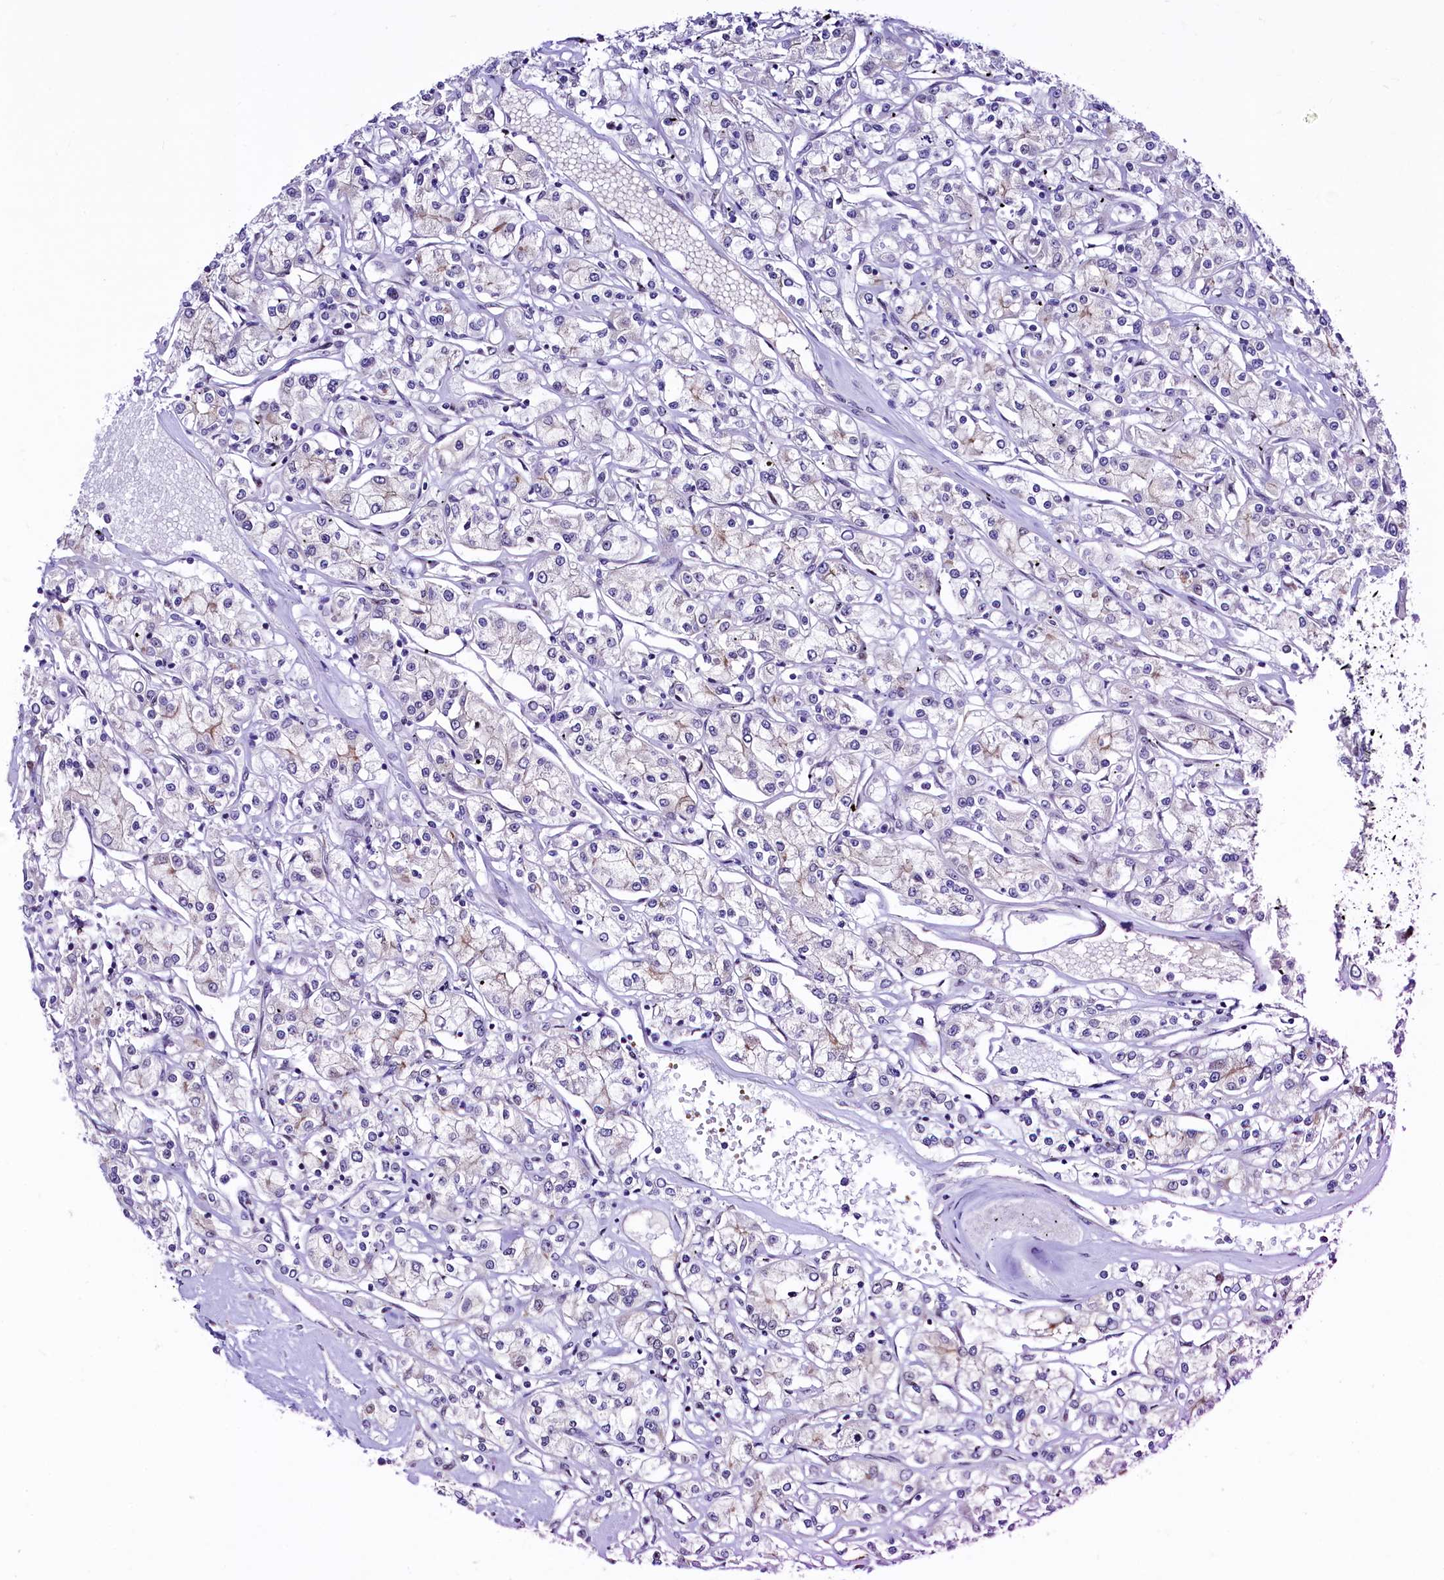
{"staining": {"intensity": "negative", "quantity": "none", "location": "none"}, "tissue": "renal cancer", "cell_type": "Tumor cells", "image_type": "cancer", "snomed": [{"axis": "morphology", "description": "Adenocarcinoma, NOS"}, {"axis": "topography", "description": "Kidney"}], "caption": "A photomicrograph of renal cancer (adenocarcinoma) stained for a protein displays no brown staining in tumor cells.", "gene": "LEUTX", "patient": {"sex": "female", "age": 59}}